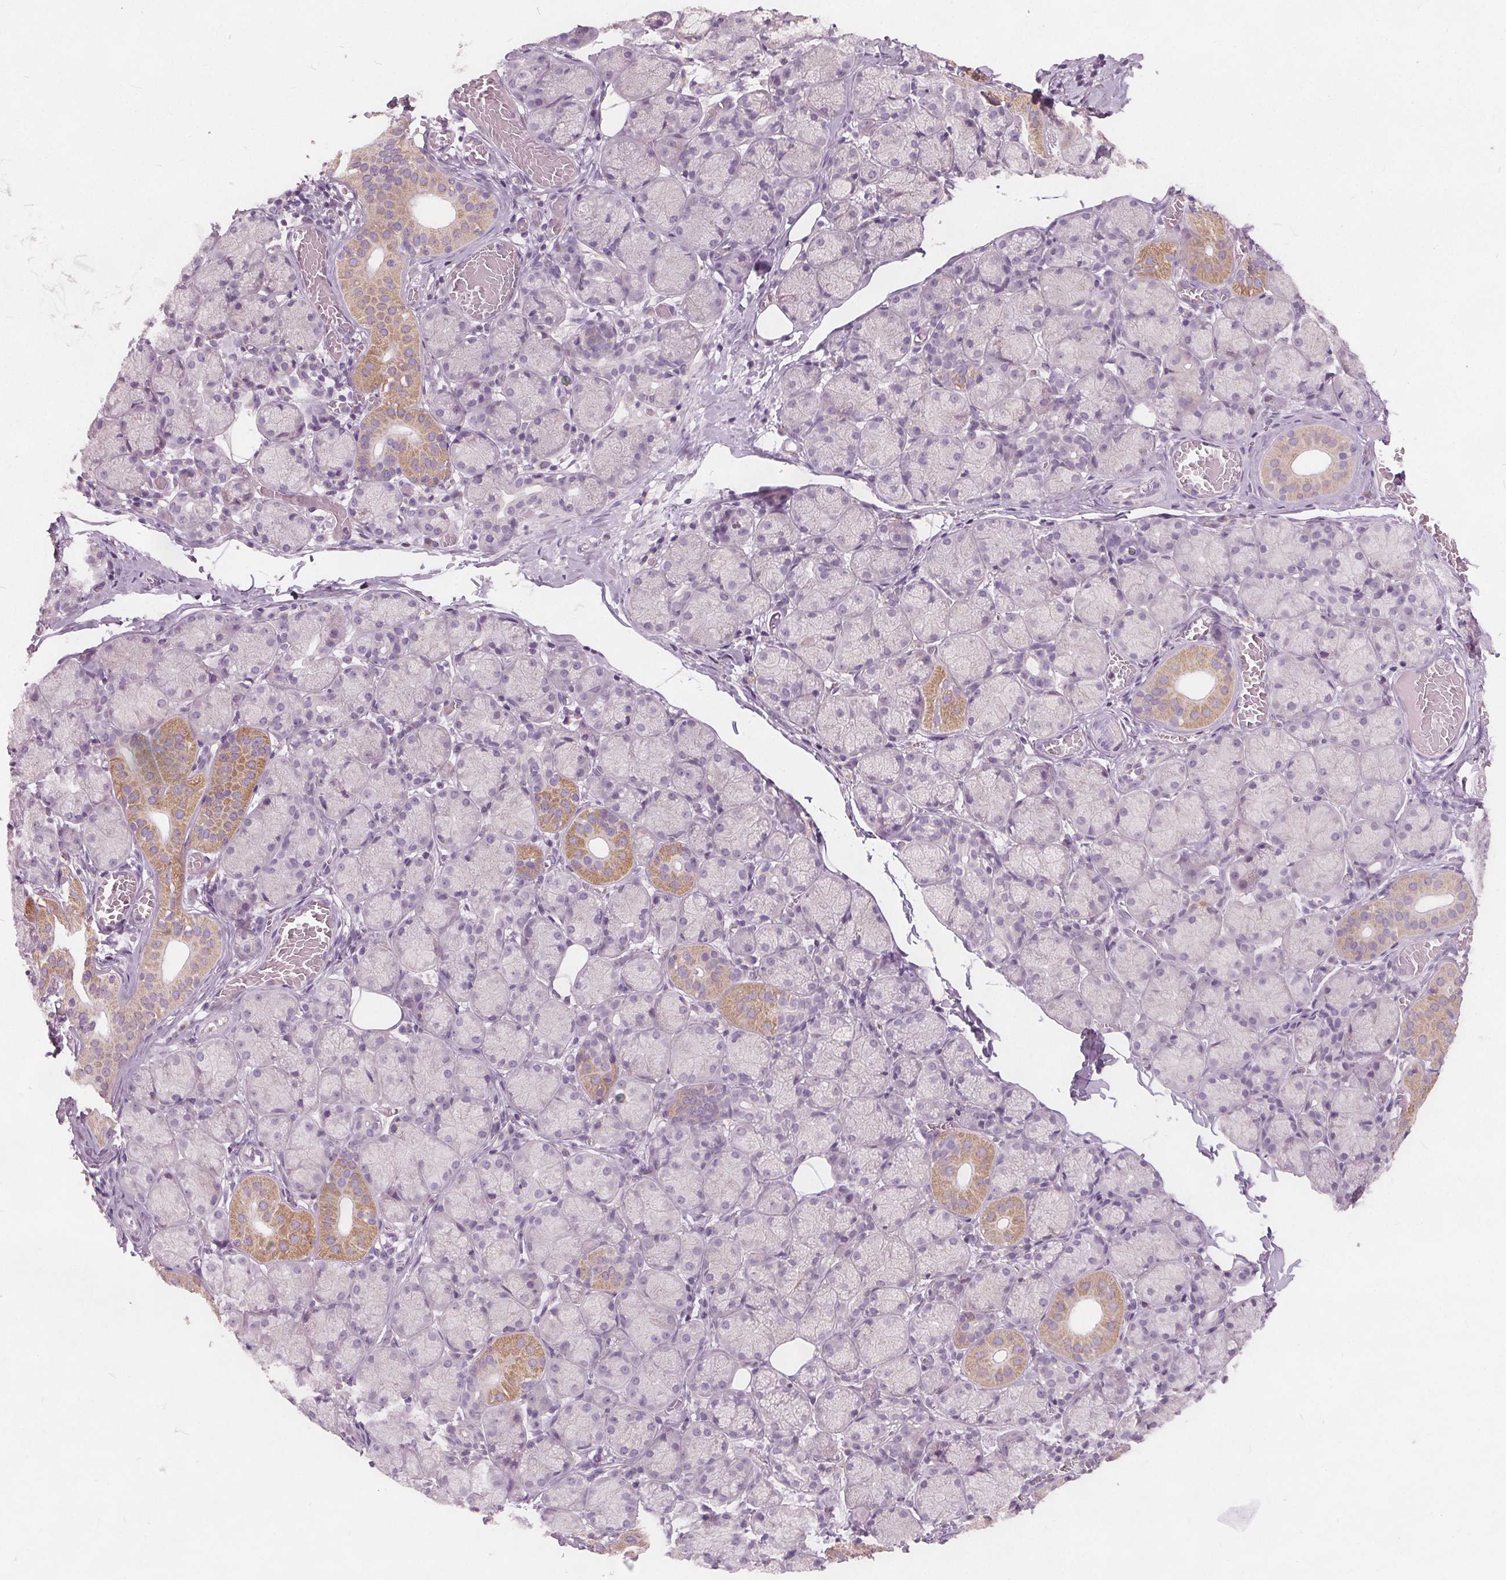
{"staining": {"intensity": "moderate", "quantity": "<25%", "location": "cytoplasmic/membranous"}, "tissue": "salivary gland", "cell_type": "Glandular cells", "image_type": "normal", "snomed": [{"axis": "morphology", "description": "Normal tissue, NOS"}, {"axis": "topography", "description": "Salivary gland"}, {"axis": "topography", "description": "Peripheral nerve tissue"}], "caption": "Protein expression by immunohistochemistry exhibits moderate cytoplasmic/membranous expression in approximately <25% of glandular cells in unremarkable salivary gland. The staining is performed using DAB brown chromogen to label protein expression. The nuclei are counter-stained blue using hematoxylin.", "gene": "ECI2", "patient": {"sex": "female", "age": 24}}